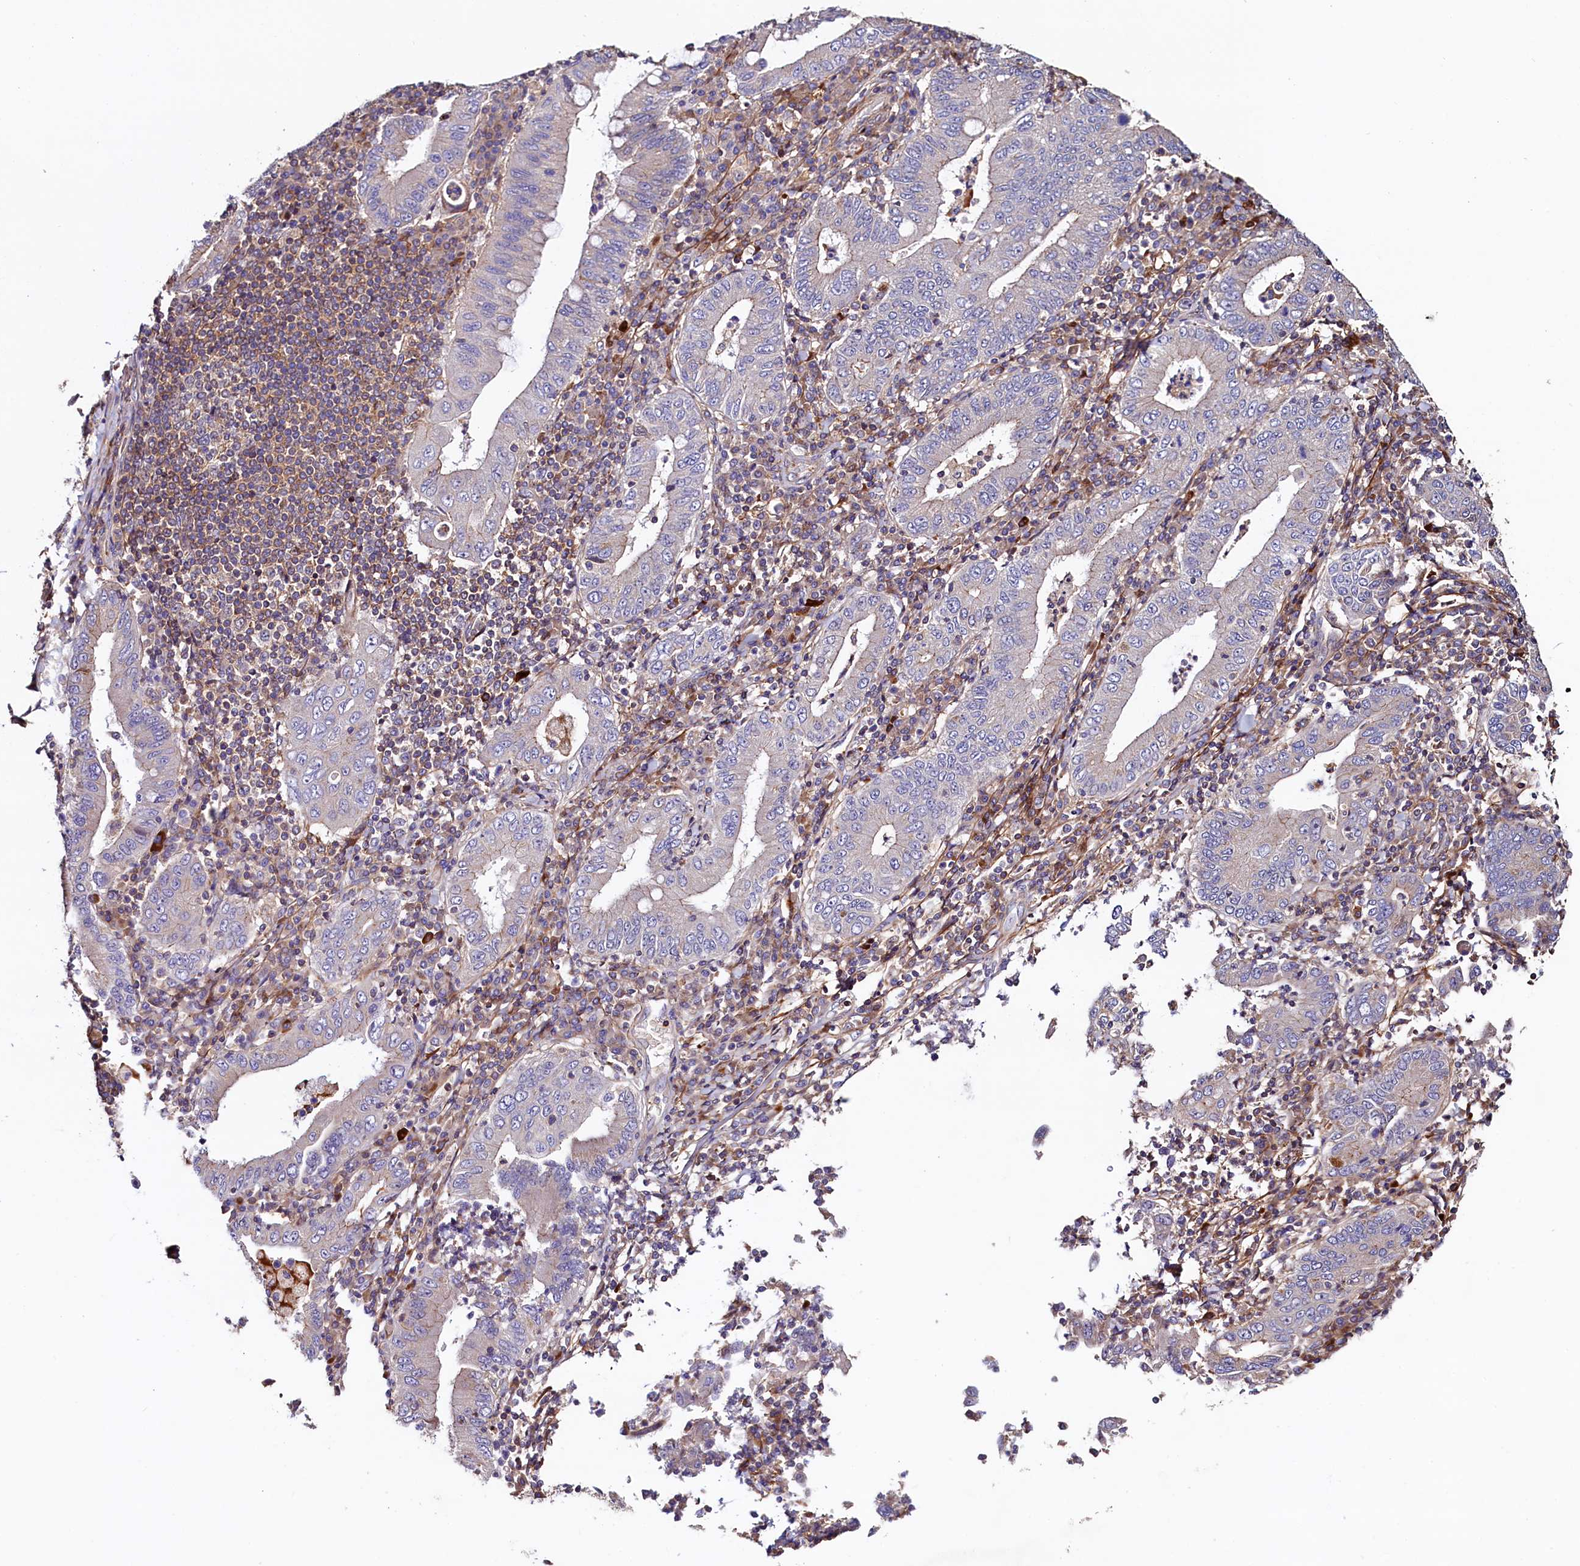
{"staining": {"intensity": "weak", "quantity": "<25%", "location": "cytoplasmic/membranous"}, "tissue": "stomach cancer", "cell_type": "Tumor cells", "image_type": "cancer", "snomed": [{"axis": "morphology", "description": "Normal tissue, NOS"}, {"axis": "morphology", "description": "Adenocarcinoma, NOS"}, {"axis": "topography", "description": "Esophagus"}, {"axis": "topography", "description": "Stomach, upper"}, {"axis": "topography", "description": "Peripheral nerve tissue"}], "caption": "Tumor cells show no significant protein staining in adenocarcinoma (stomach).", "gene": "DUOXA1", "patient": {"sex": "male", "age": 62}}